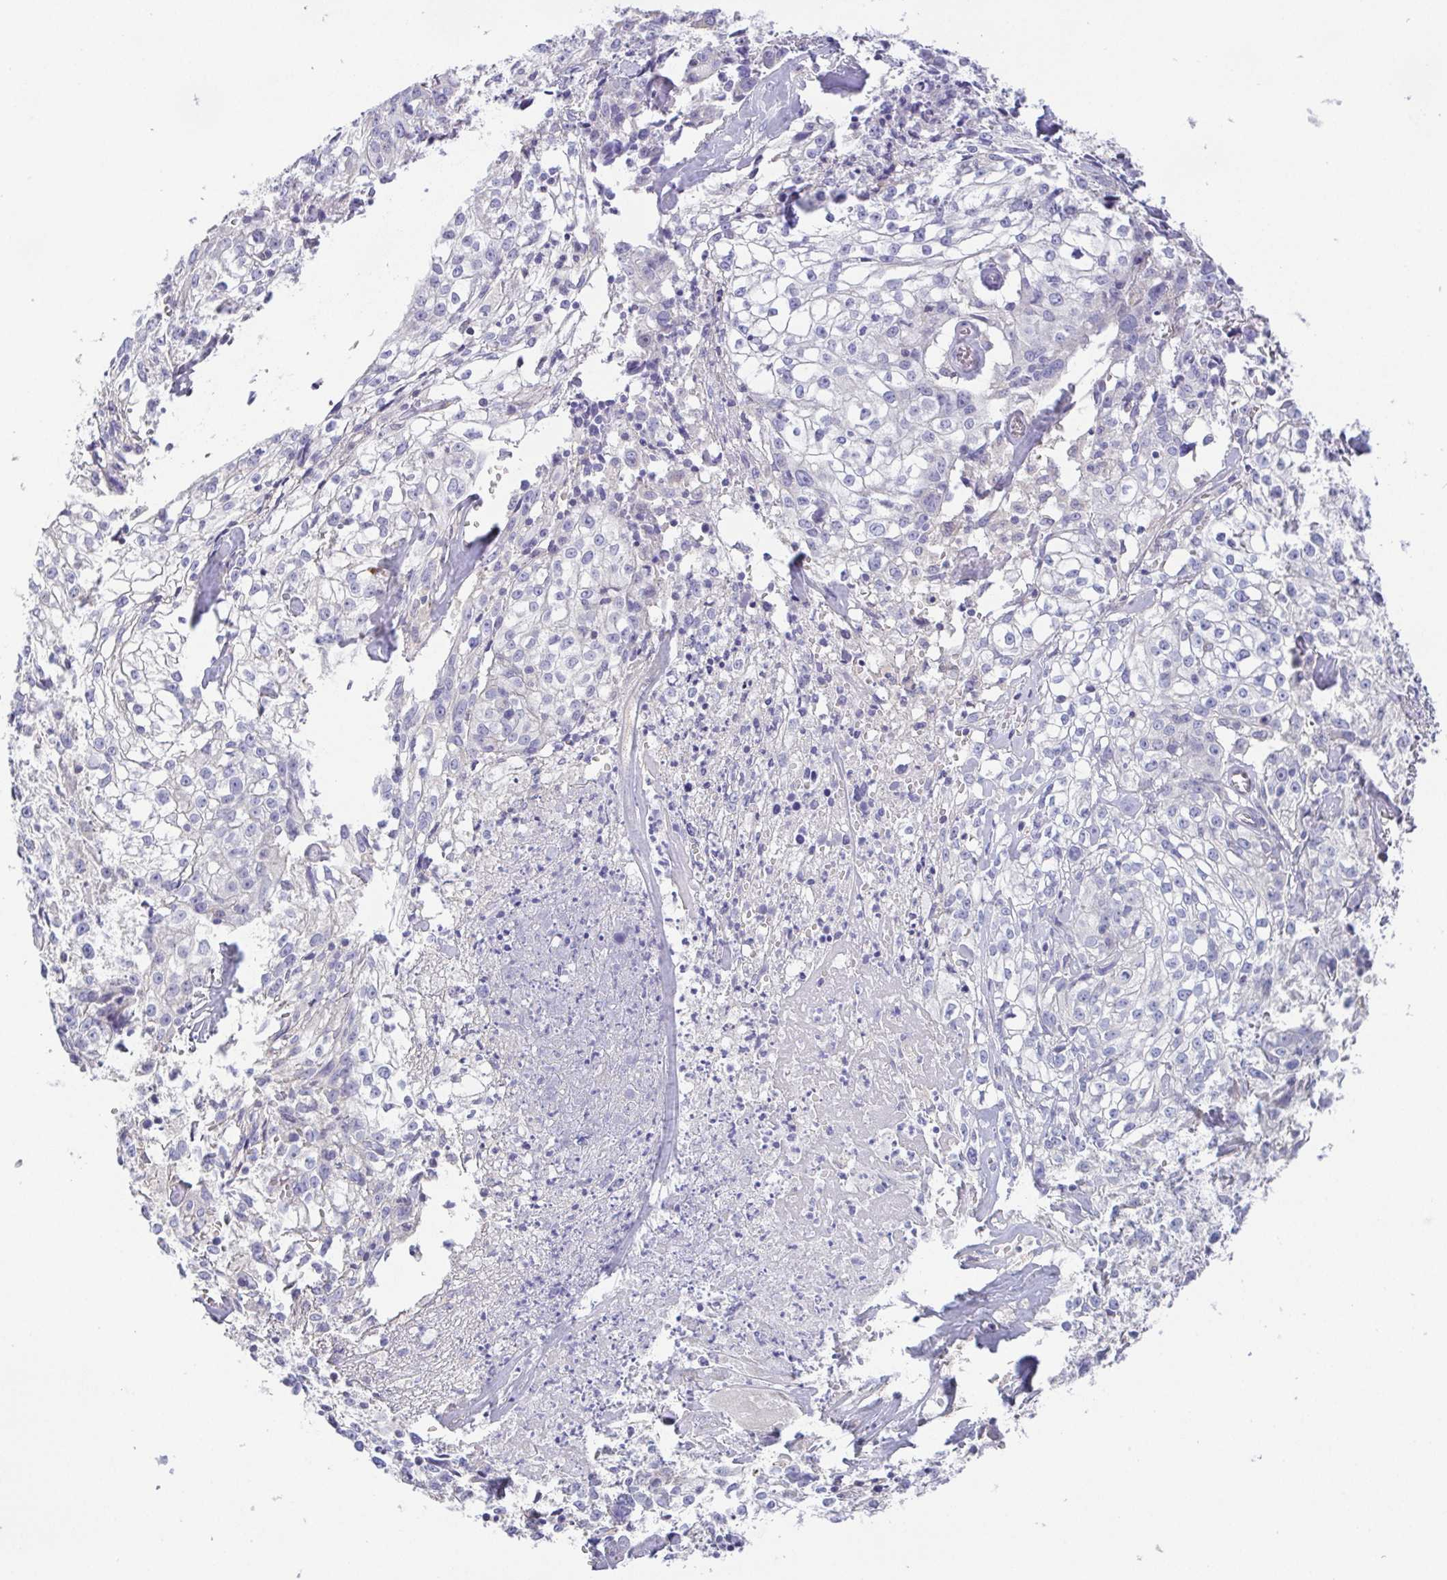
{"staining": {"intensity": "negative", "quantity": "none", "location": "none"}, "tissue": "cervical cancer", "cell_type": "Tumor cells", "image_type": "cancer", "snomed": [{"axis": "morphology", "description": "Squamous cell carcinoma, NOS"}, {"axis": "topography", "description": "Cervix"}], "caption": "An immunohistochemistry micrograph of cervical squamous cell carcinoma is shown. There is no staining in tumor cells of cervical squamous cell carcinoma. (Stains: DAB (3,3'-diaminobenzidine) immunohistochemistry with hematoxylin counter stain, Microscopy: brightfield microscopy at high magnification).", "gene": "PKDREJ", "patient": {"sex": "female", "age": 85}}